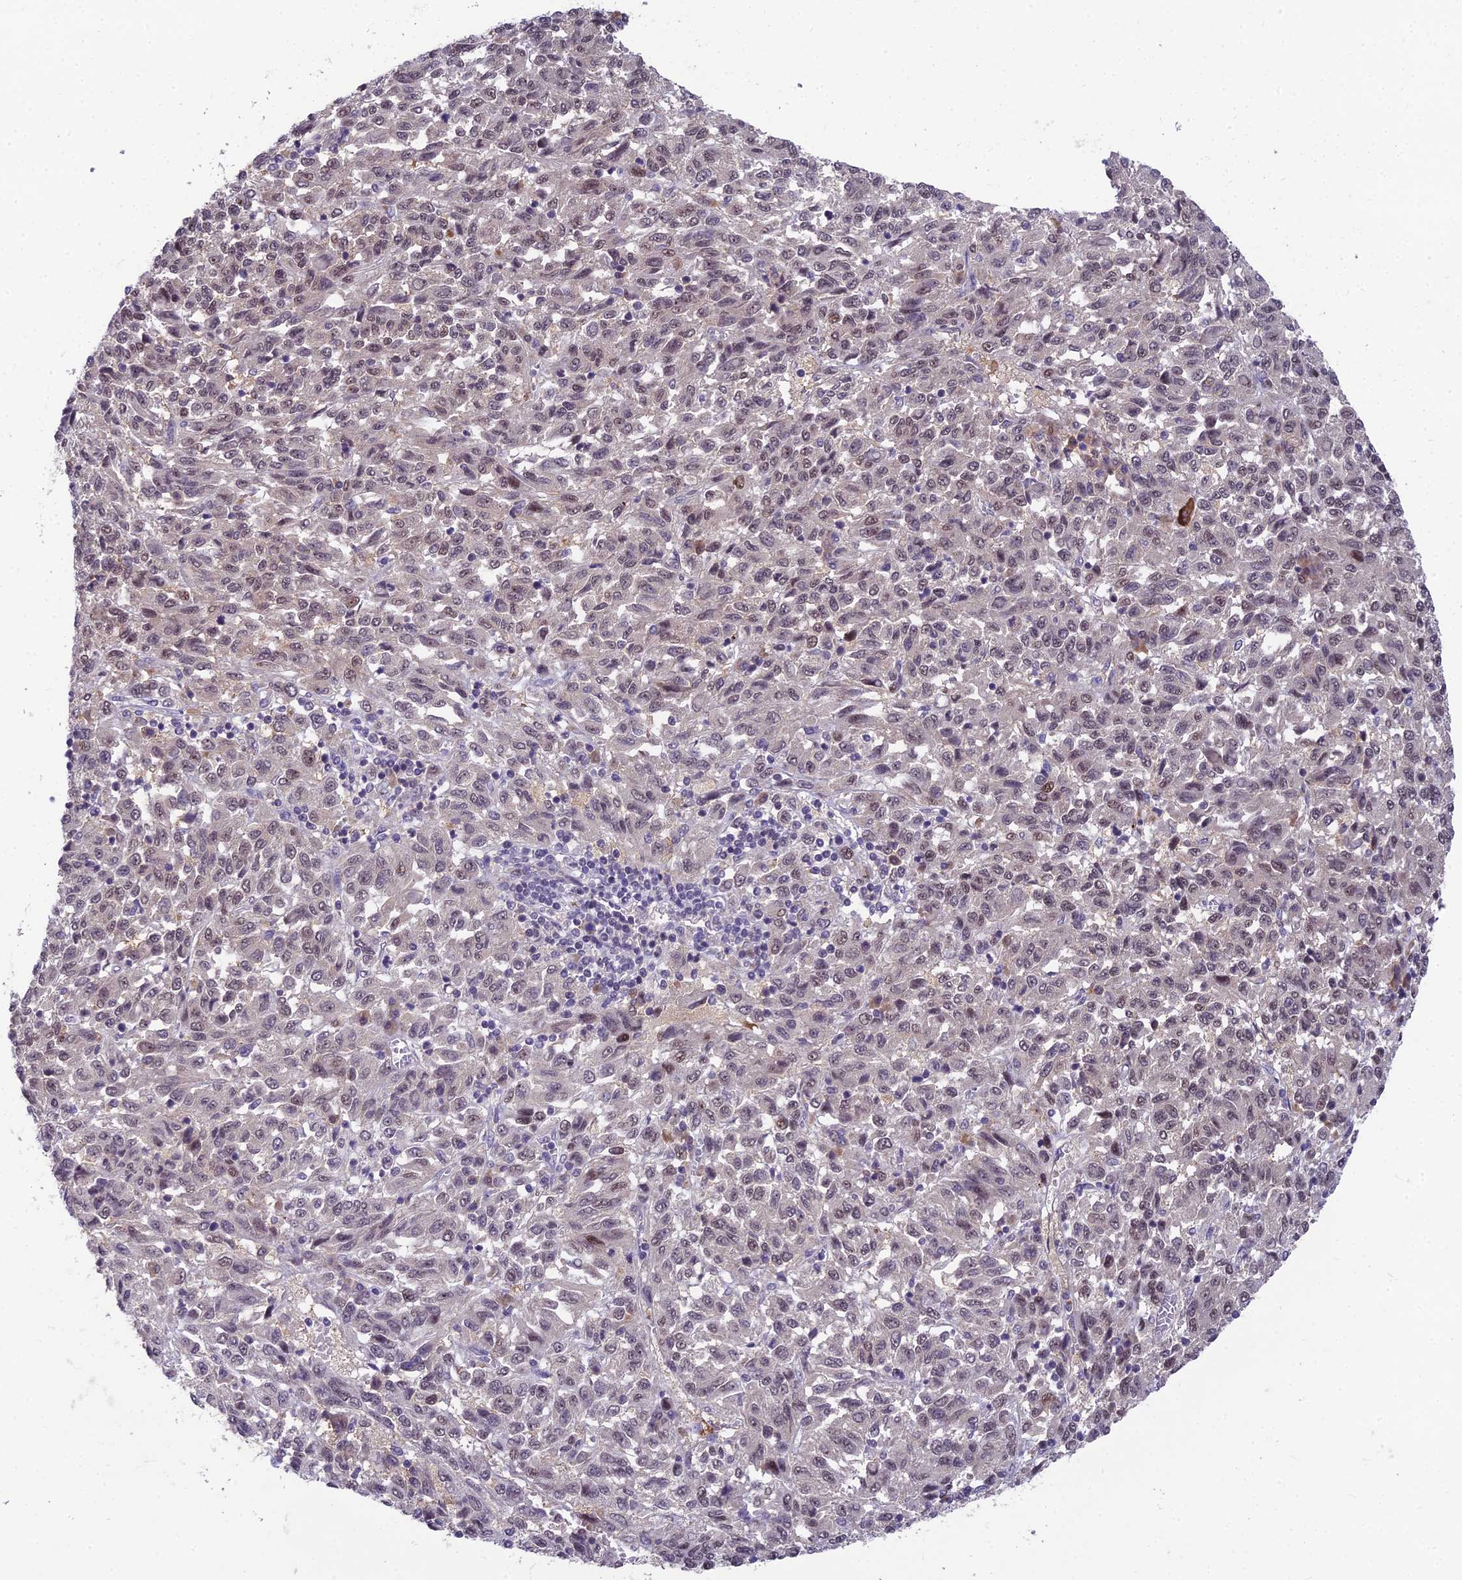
{"staining": {"intensity": "weak", "quantity": "25%-75%", "location": "nuclear"}, "tissue": "melanoma", "cell_type": "Tumor cells", "image_type": "cancer", "snomed": [{"axis": "morphology", "description": "Malignant melanoma, Metastatic site"}, {"axis": "topography", "description": "Lung"}], "caption": "Immunohistochemical staining of human malignant melanoma (metastatic site) demonstrates low levels of weak nuclear protein expression in approximately 25%-75% of tumor cells. (brown staining indicates protein expression, while blue staining denotes nuclei).", "gene": "ZNF333", "patient": {"sex": "male", "age": 64}}